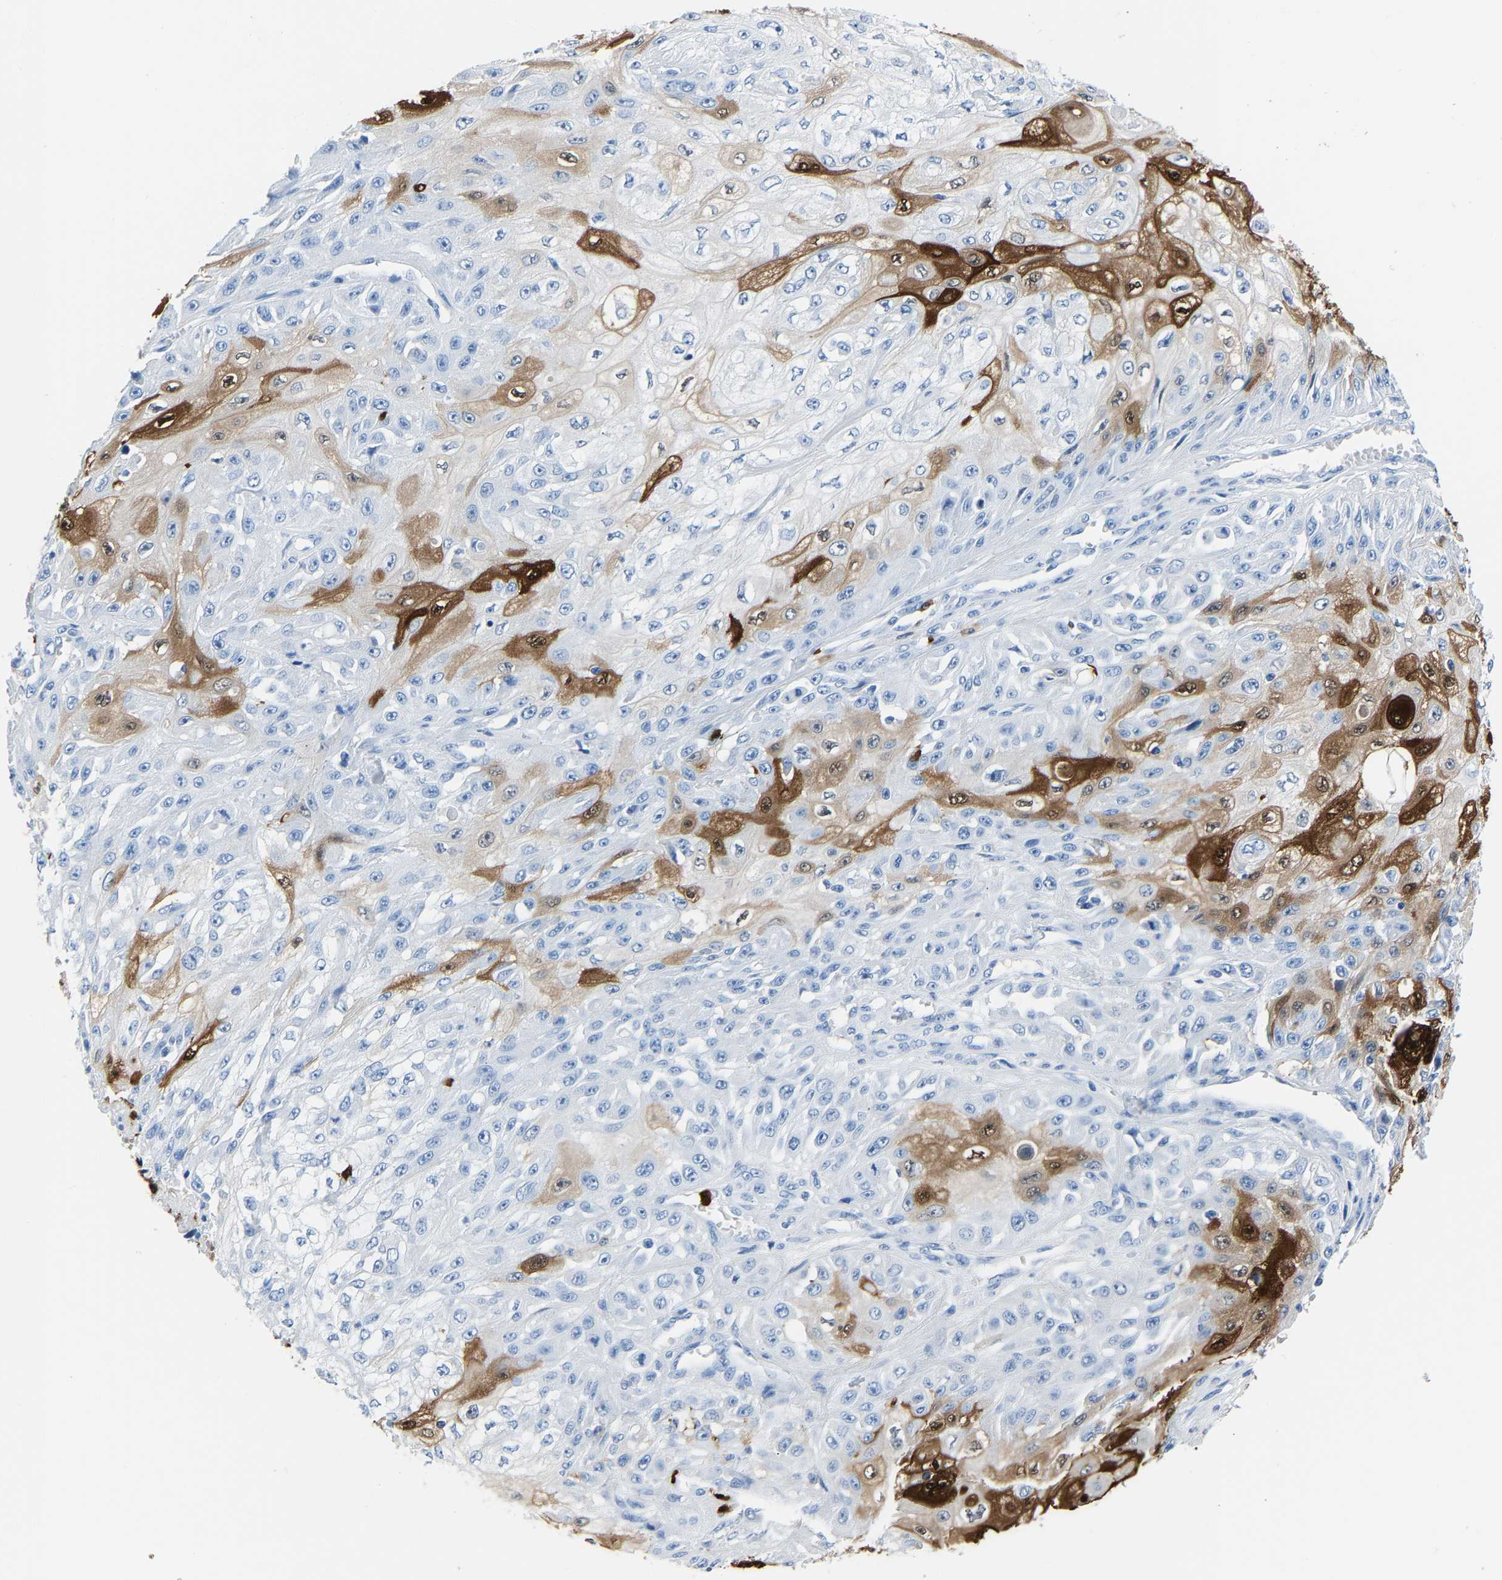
{"staining": {"intensity": "strong", "quantity": "<25%", "location": "cytoplasmic/membranous,nuclear"}, "tissue": "skin cancer", "cell_type": "Tumor cells", "image_type": "cancer", "snomed": [{"axis": "morphology", "description": "Squamous cell carcinoma, NOS"}, {"axis": "morphology", "description": "Squamous cell carcinoma, metastatic, NOS"}, {"axis": "topography", "description": "Skin"}, {"axis": "topography", "description": "Lymph node"}], "caption": "Strong cytoplasmic/membranous and nuclear protein expression is seen in about <25% of tumor cells in metastatic squamous cell carcinoma (skin).", "gene": "S100P", "patient": {"sex": "male", "age": 75}}